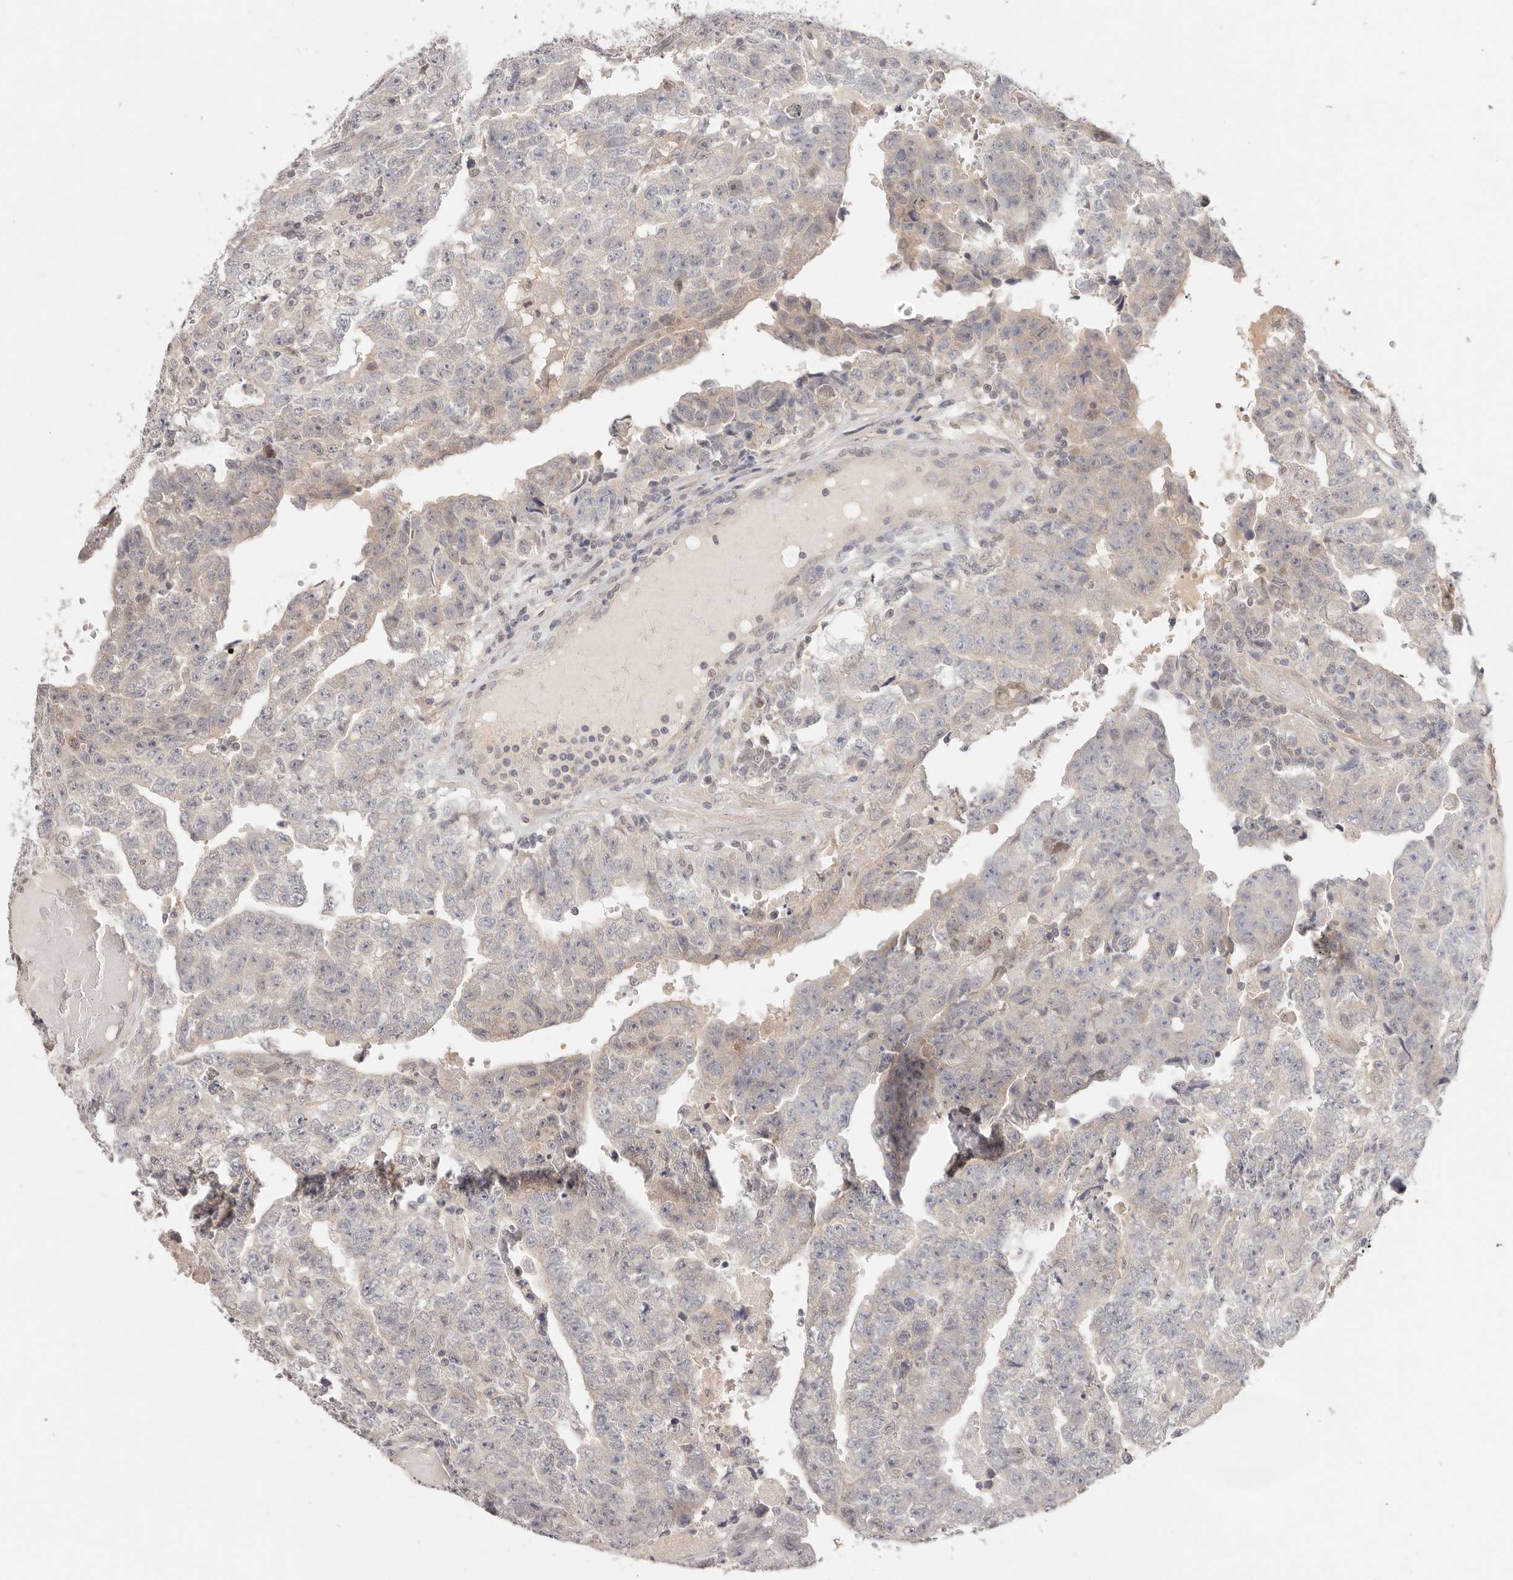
{"staining": {"intensity": "negative", "quantity": "none", "location": "none"}, "tissue": "testis cancer", "cell_type": "Tumor cells", "image_type": "cancer", "snomed": [{"axis": "morphology", "description": "Carcinoma, Embryonal, NOS"}, {"axis": "topography", "description": "Testis"}], "caption": "Tumor cells show no significant staining in testis embryonal carcinoma.", "gene": "GGPS1", "patient": {"sex": "male", "age": 25}}